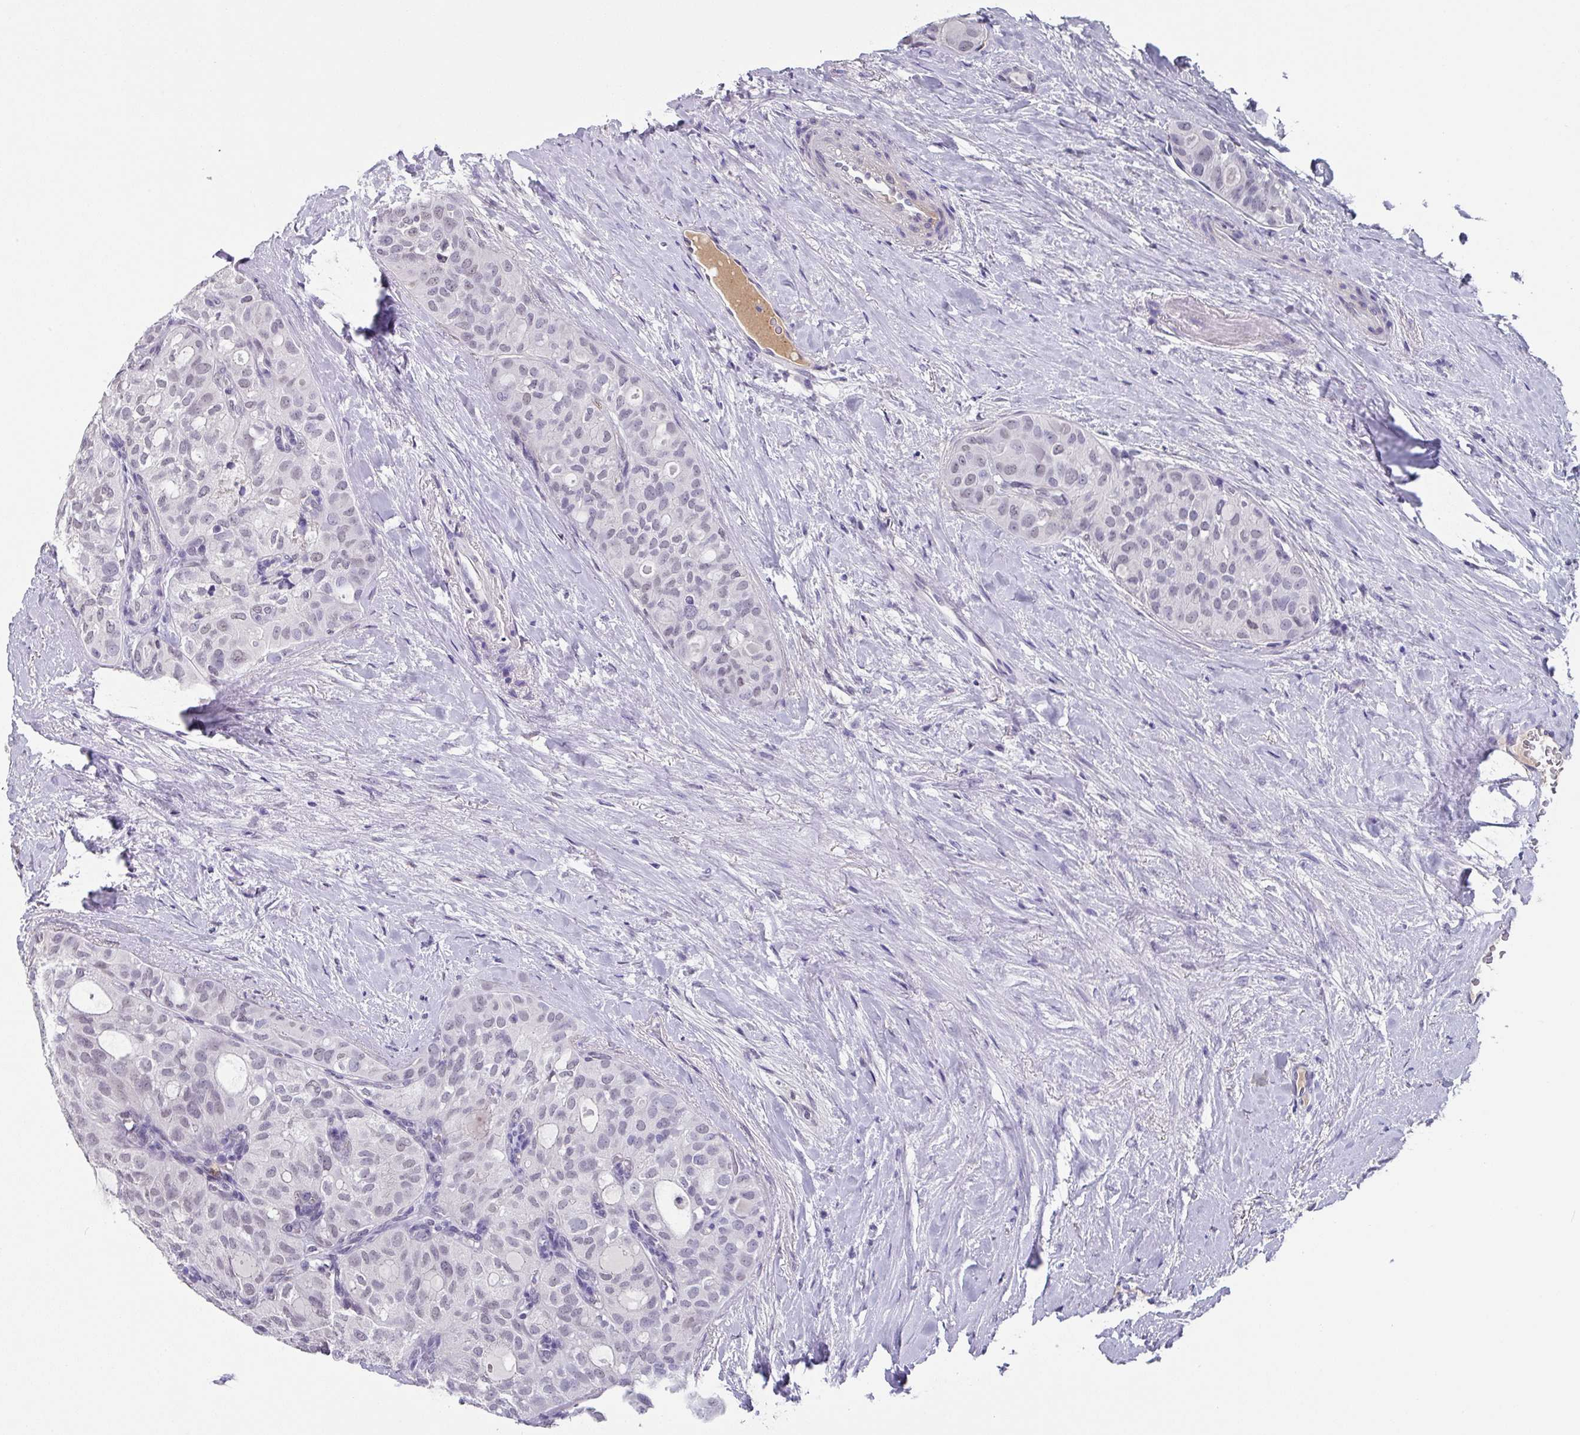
{"staining": {"intensity": "negative", "quantity": "none", "location": "none"}, "tissue": "thyroid cancer", "cell_type": "Tumor cells", "image_type": "cancer", "snomed": [{"axis": "morphology", "description": "Follicular adenoma carcinoma, NOS"}, {"axis": "topography", "description": "Thyroid gland"}], "caption": "DAB (3,3'-diaminobenzidine) immunohistochemical staining of thyroid cancer displays no significant positivity in tumor cells.", "gene": "C1QB", "patient": {"sex": "male", "age": 75}}